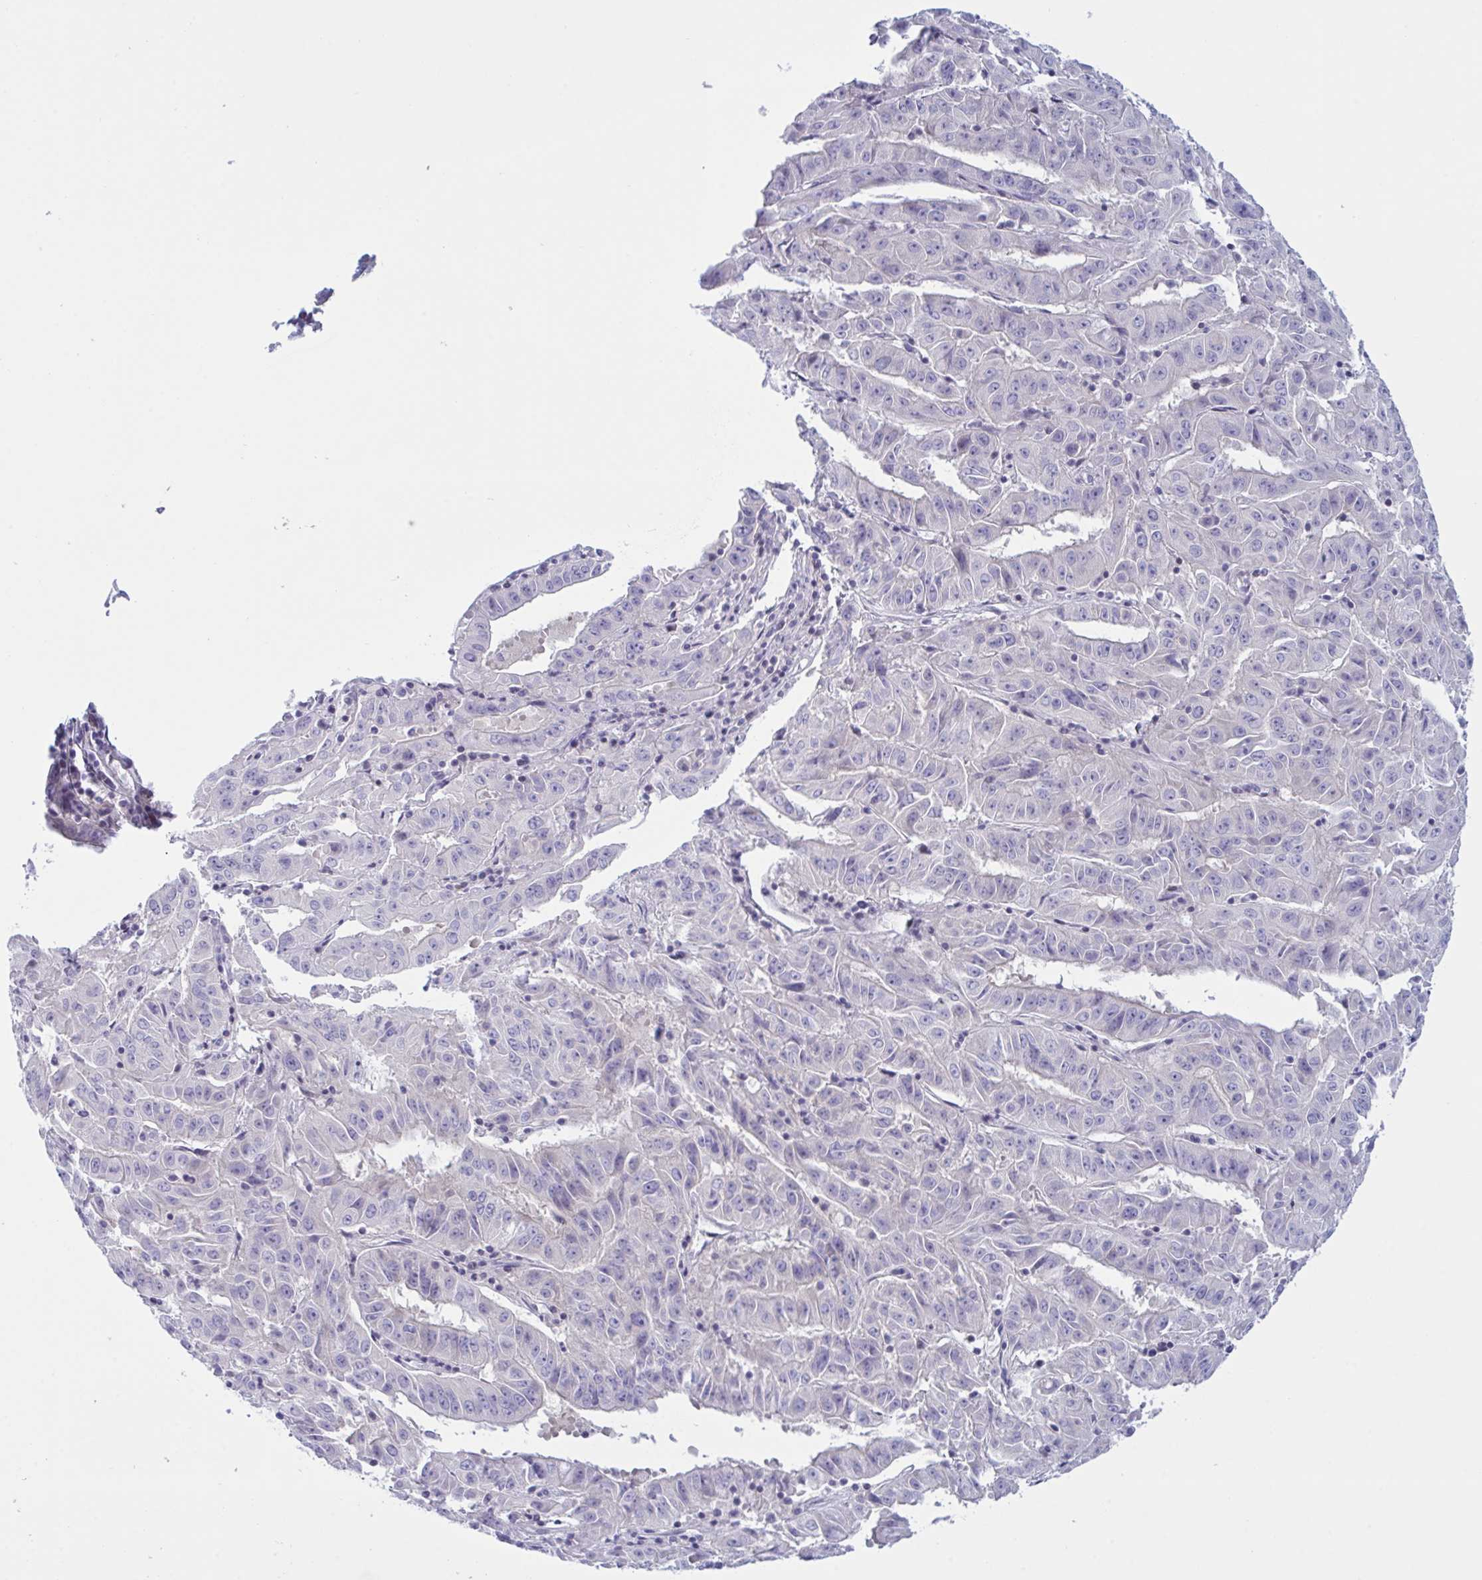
{"staining": {"intensity": "negative", "quantity": "none", "location": "none"}, "tissue": "pancreatic cancer", "cell_type": "Tumor cells", "image_type": "cancer", "snomed": [{"axis": "morphology", "description": "Adenocarcinoma, NOS"}, {"axis": "topography", "description": "Pancreas"}], "caption": "An IHC image of pancreatic cancer (adenocarcinoma) is shown. There is no staining in tumor cells of pancreatic cancer (adenocarcinoma).", "gene": "NAA30", "patient": {"sex": "male", "age": 63}}